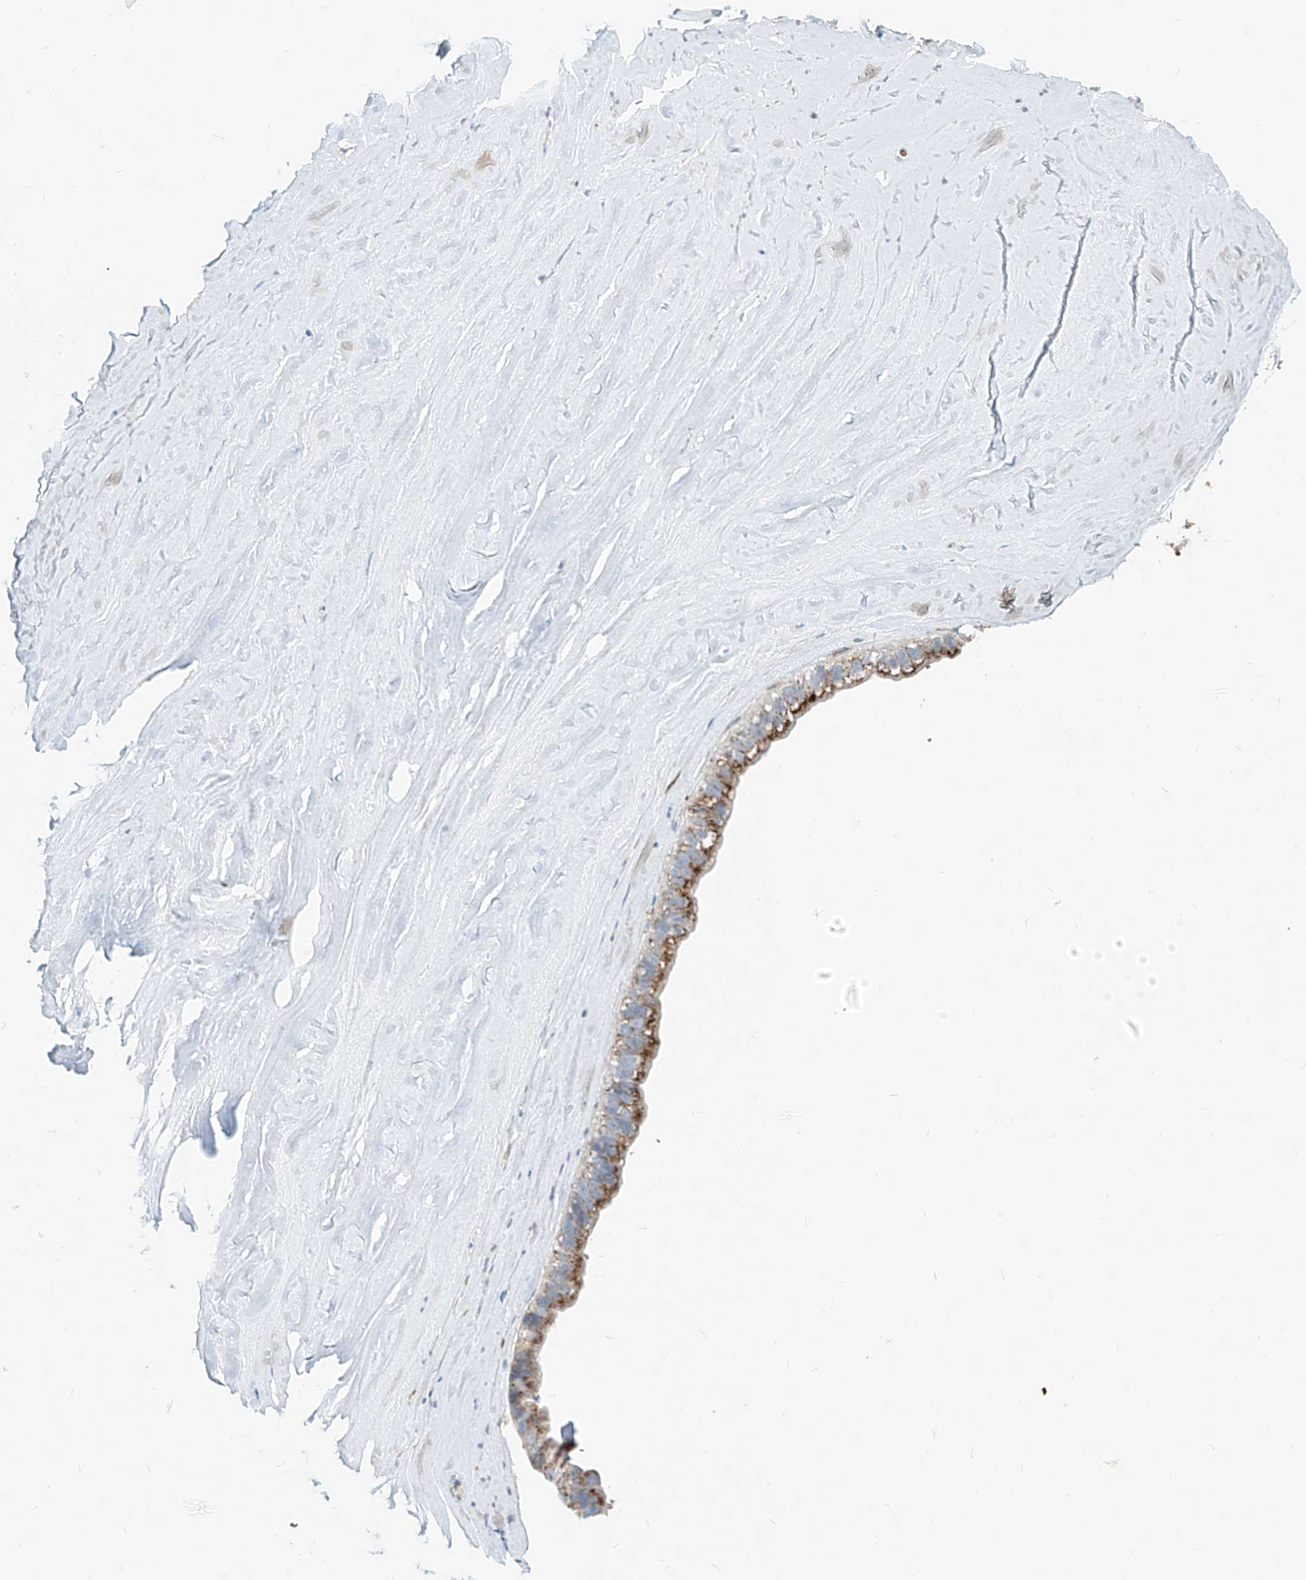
{"staining": {"intensity": "moderate", "quantity": ">75%", "location": "cytoplasmic/membranous"}, "tissue": "ovarian cancer", "cell_type": "Tumor cells", "image_type": "cancer", "snomed": [{"axis": "morphology", "description": "Cystadenocarcinoma, mucinous, NOS"}, {"axis": "topography", "description": "Ovary"}], "caption": "This histopathology image demonstrates immunohistochemistry staining of ovarian cancer (mucinous cystadenocarcinoma), with medium moderate cytoplasmic/membranous expression in approximately >75% of tumor cells.", "gene": "PTPRA", "patient": {"sex": "female", "age": 61}}